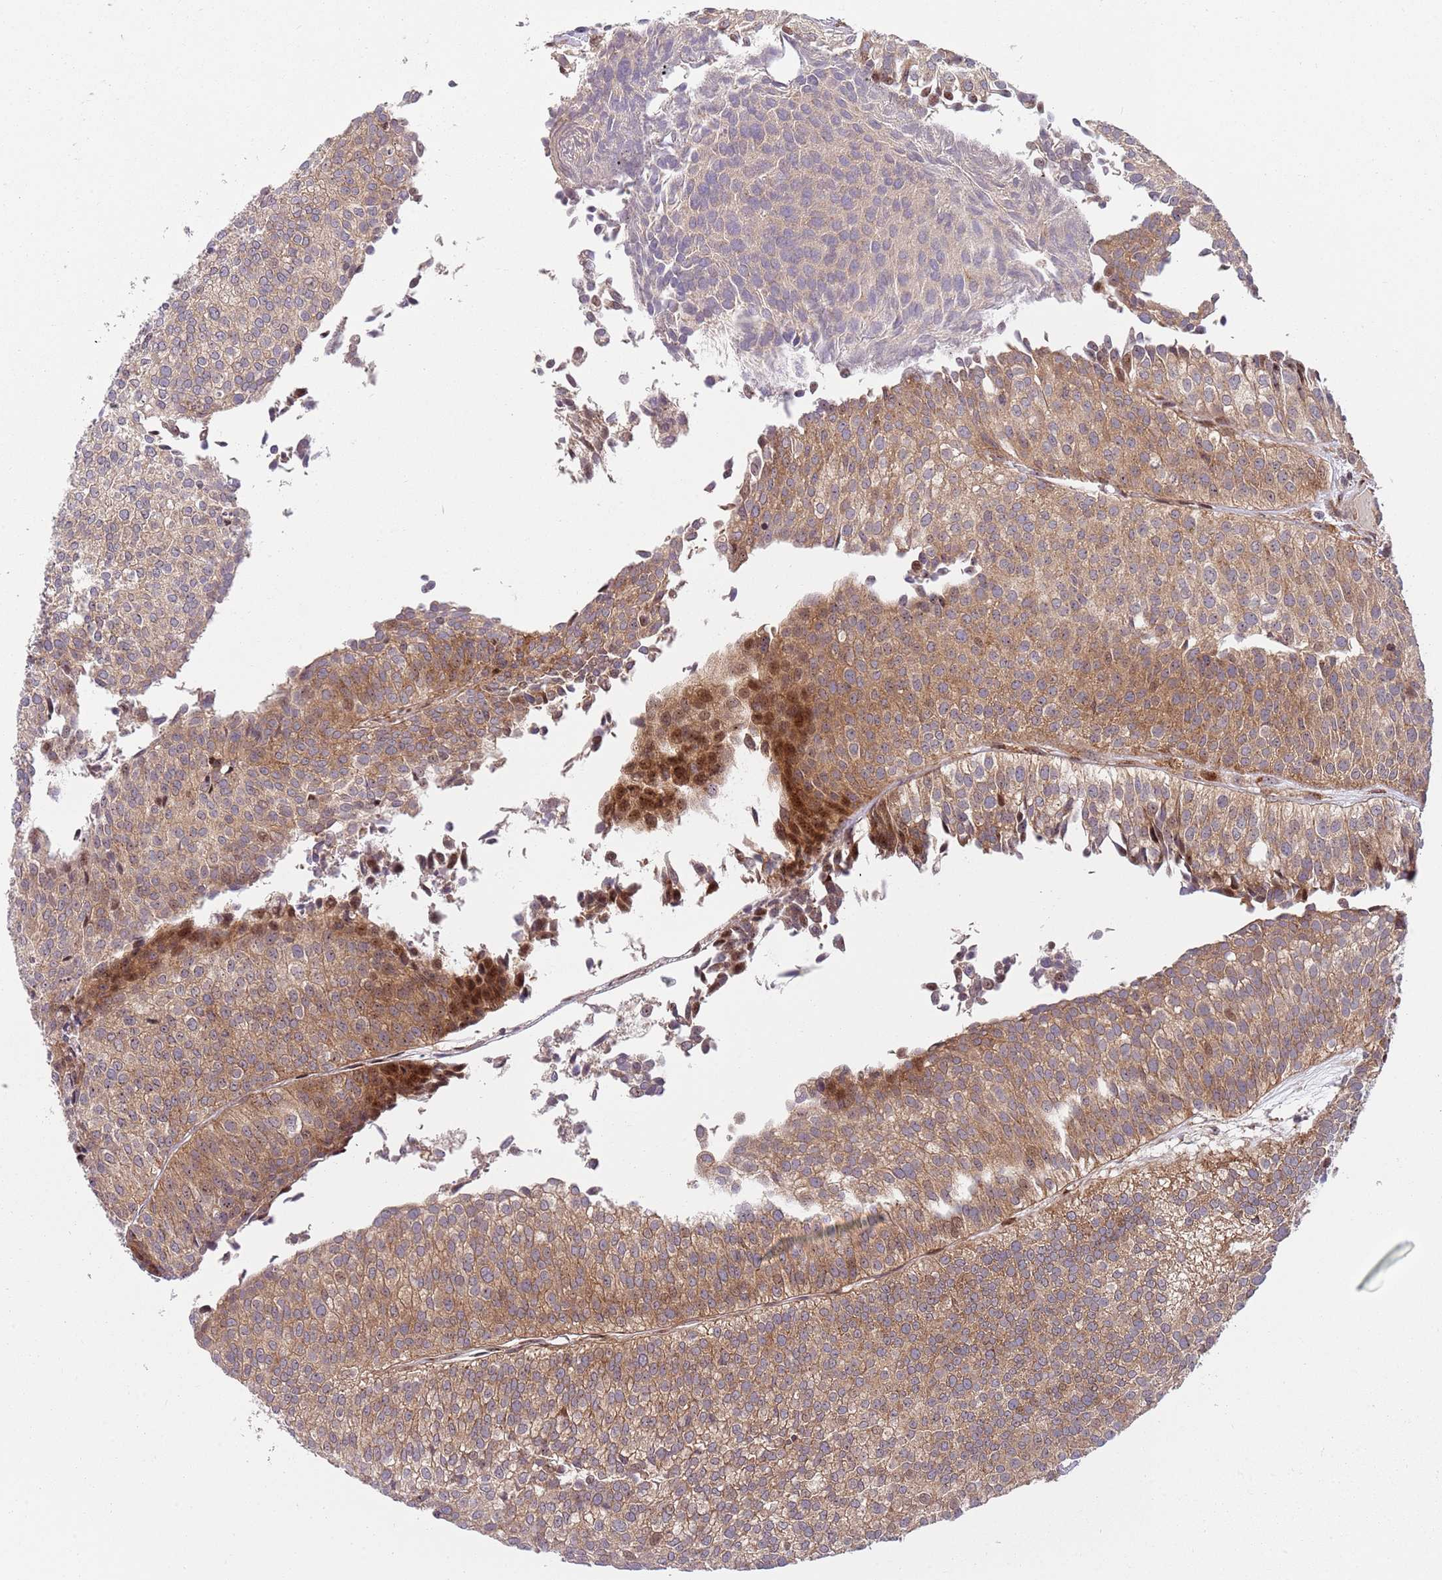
{"staining": {"intensity": "moderate", "quantity": ">75%", "location": "cytoplasmic/membranous"}, "tissue": "urothelial cancer", "cell_type": "Tumor cells", "image_type": "cancer", "snomed": [{"axis": "morphology", "description": "Urothelial carcinoma, Low grade"}, {"axis": "topography", "description": "Urinary bladder"}], "caption": "Immunohistochemistry photomicrograph of neoplastic tissue: urothelial cancer stained using immunohistochemistry reveals medium levels of moderate protein expression localized specifically in the cytoplasmic/membranous of tumor cells, appearing as a cytoplasmic/membranous brown color.", "gene": "GGA1", "patient": {"sex": "male", "age": 84}}